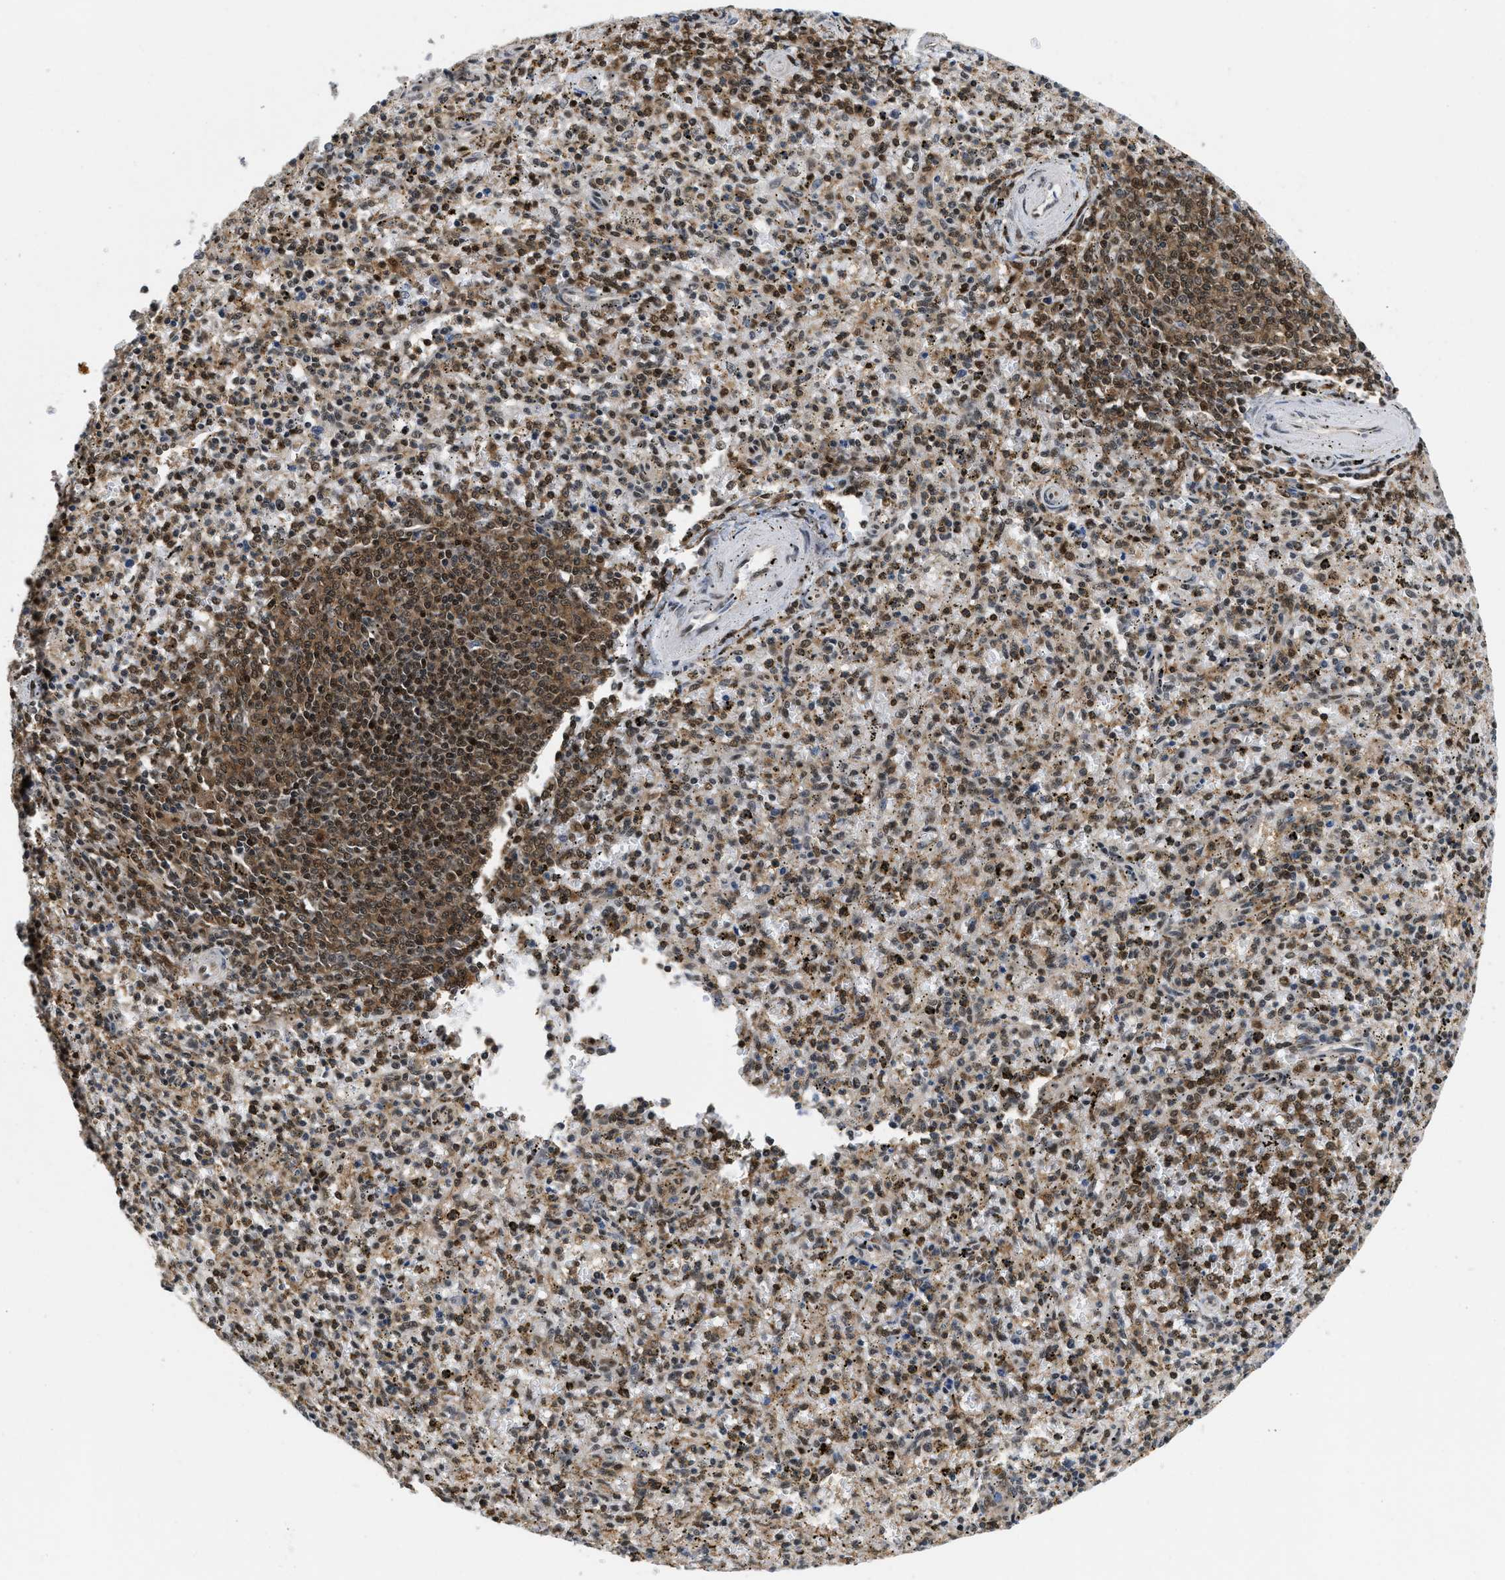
{"staining": {"intensity": "weak", "quantity": "<25%", "location": "nuclear"}, "tissue": "spleen", "cell_type": "Cells in red pulp", "image_type": "normal", "snomed": [{"axis": "morphology", "description": "Normal tissue, NOS"}, {"axis": "topography", "description": "Spleen"}], "caption": "DAB (3,3'-diaminobenzidine) immunohistochemical staining of benign spleen exhibits no significant staining in cells in red pulp. Nuclei are stained in blue.", "gene": "ATF7IP", "patient": {"sex": "male", "age": 72}}